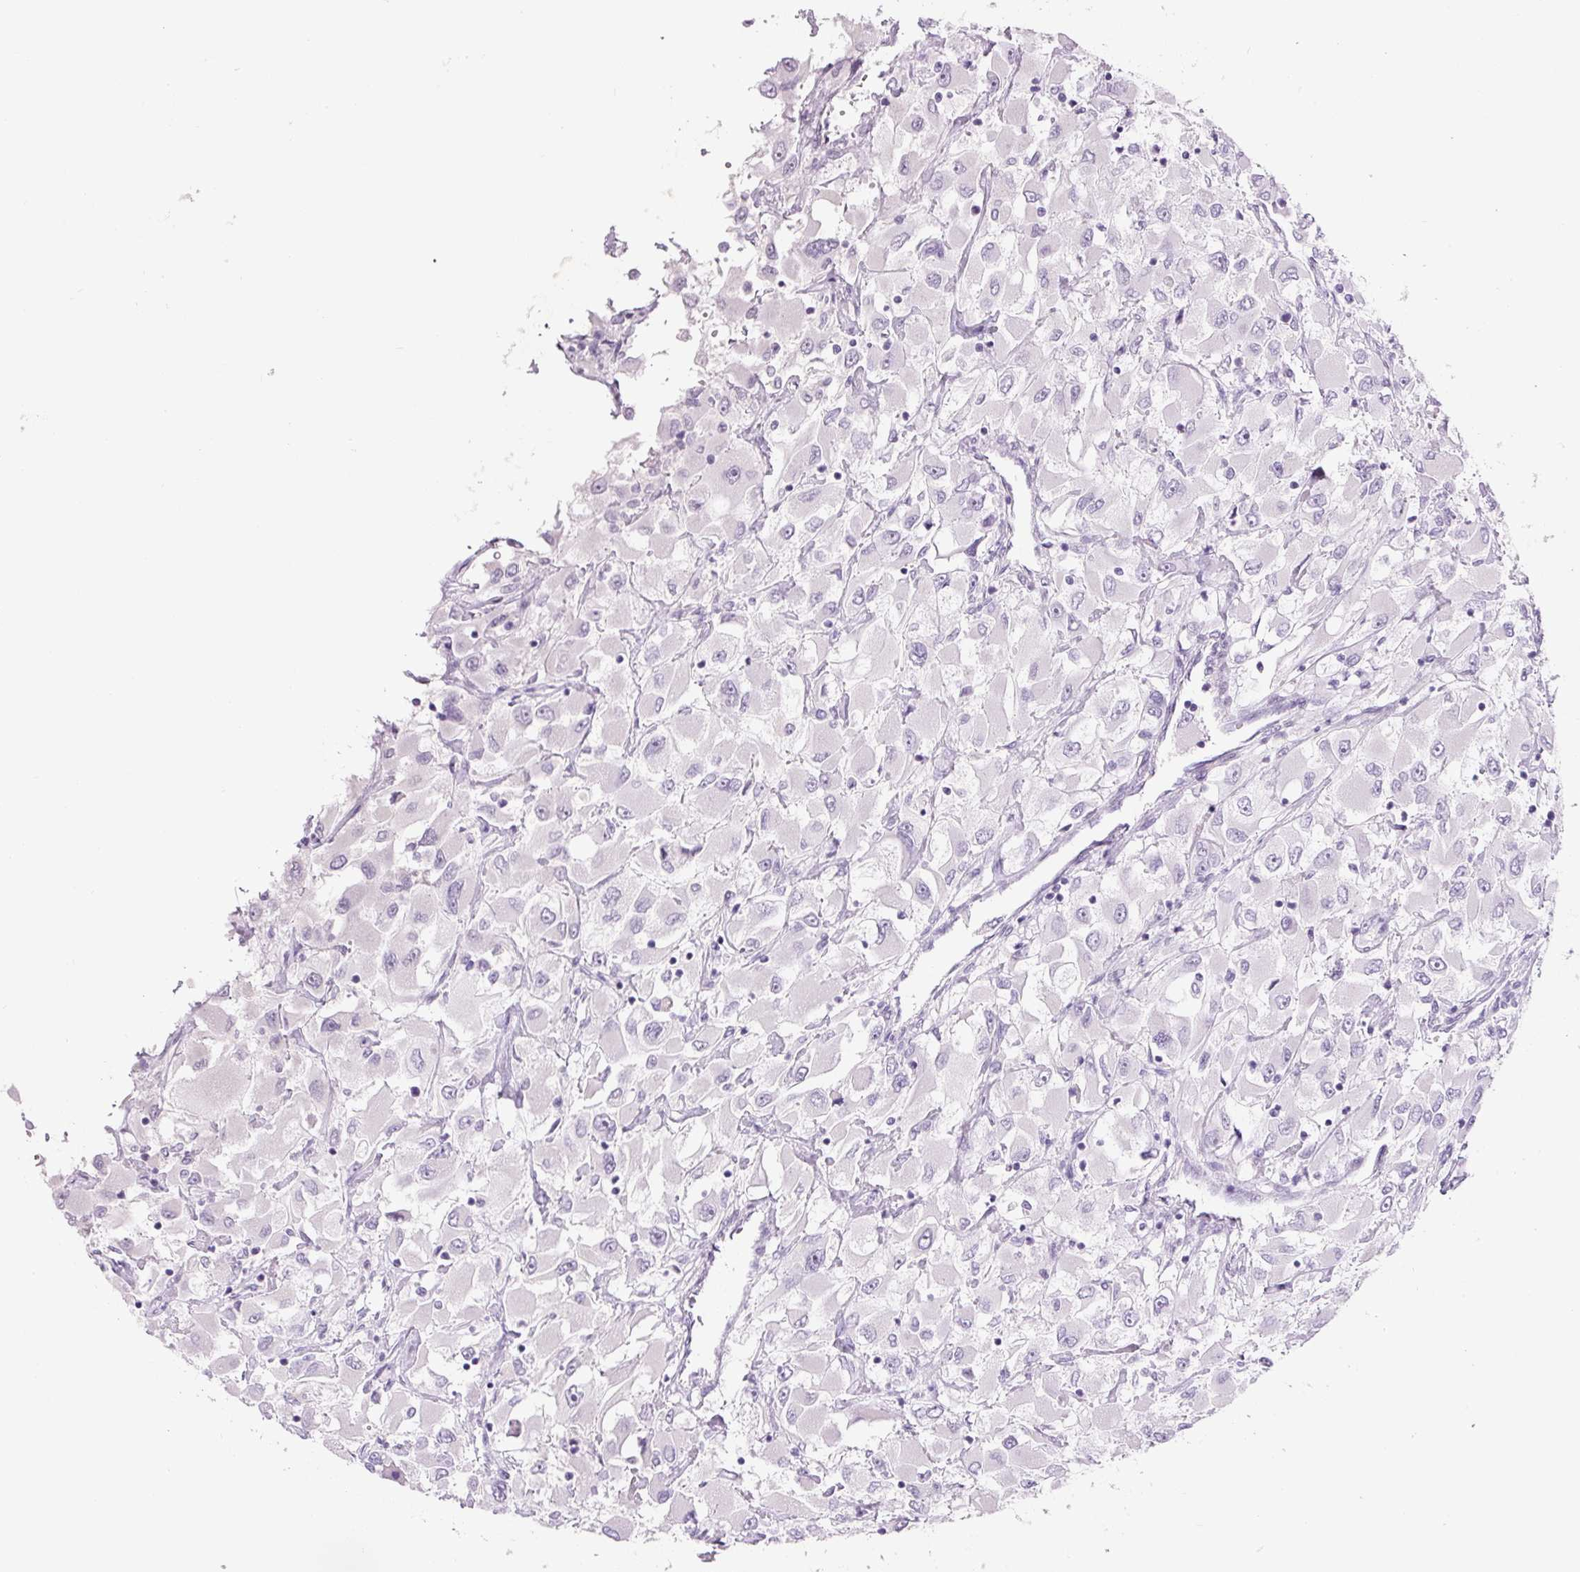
{"staining": {"intensity": "negative", "quantity": "none", "location": "none"}, "tissue": "renal cancer", "cell_type": "Tumor cells", "image_type": "cancer", "snomed": [{"axis": "morphology", "description": "Adenocarcinoma, NOS"}, {"axis": "topography", "description": "Kidney"}], "caption": "Immunohistochemical staining of renal adenocarcinoma shows no significant expression in tumor cells.", "gene": "SIX1", "patient": {"sex": "female", "age": 52}}